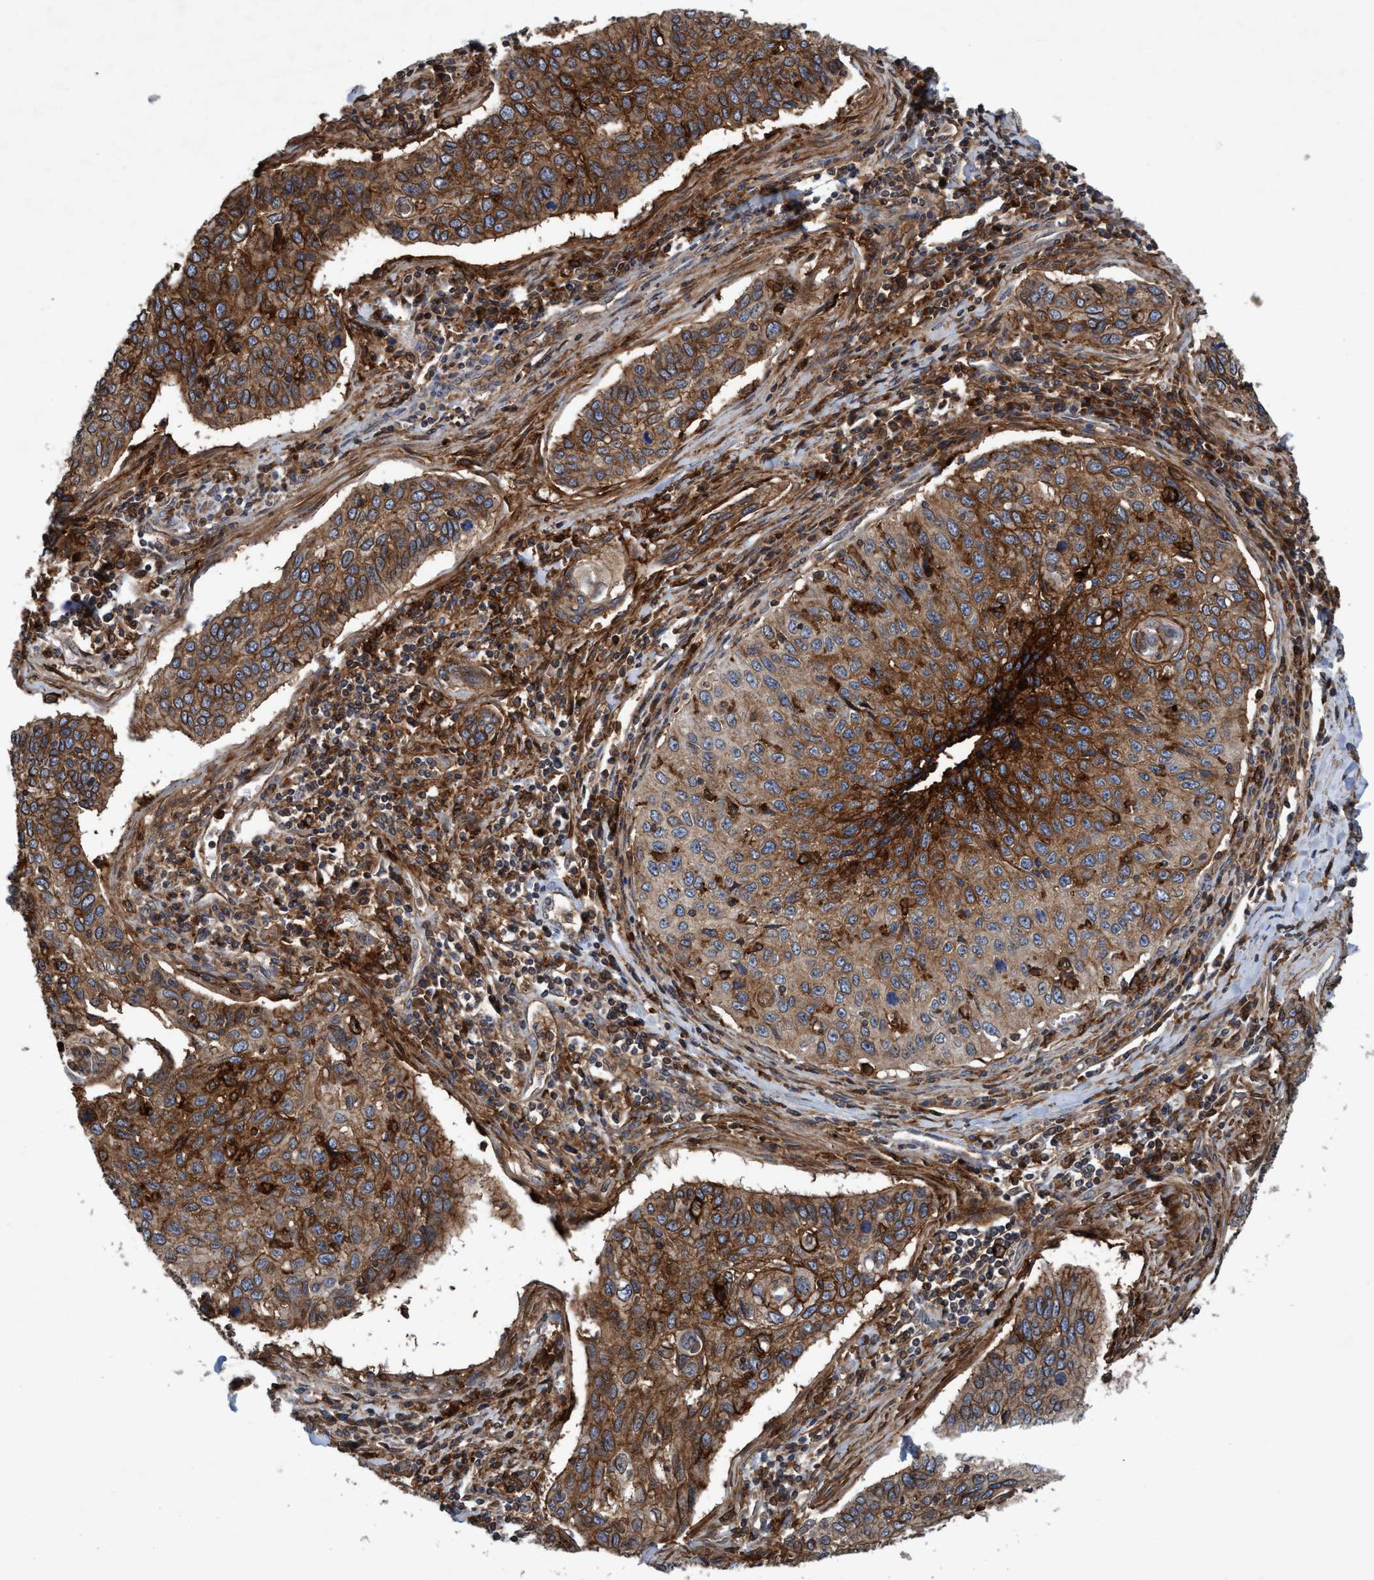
{"staining": {"intensity": "moderate", "quantity": ">75%", "location": "cytoplasmic/membranous"}, "tissue": "cervical cancer", "cell_type": "Tumor cells", "image_type": "cancer", "snomed": [{"axis": "morphology", "description": "Squamous cell carcinoma, NOS"}, {"axis": "topography", "description": "Cervix"}], "caption": "Human squamous cell carcinoma (cervical) stained with a protein marker exhibits moderate staining in tumor cells.", "gene": "SLC16A3", "patient": {"sex": "female", "age": 53}}